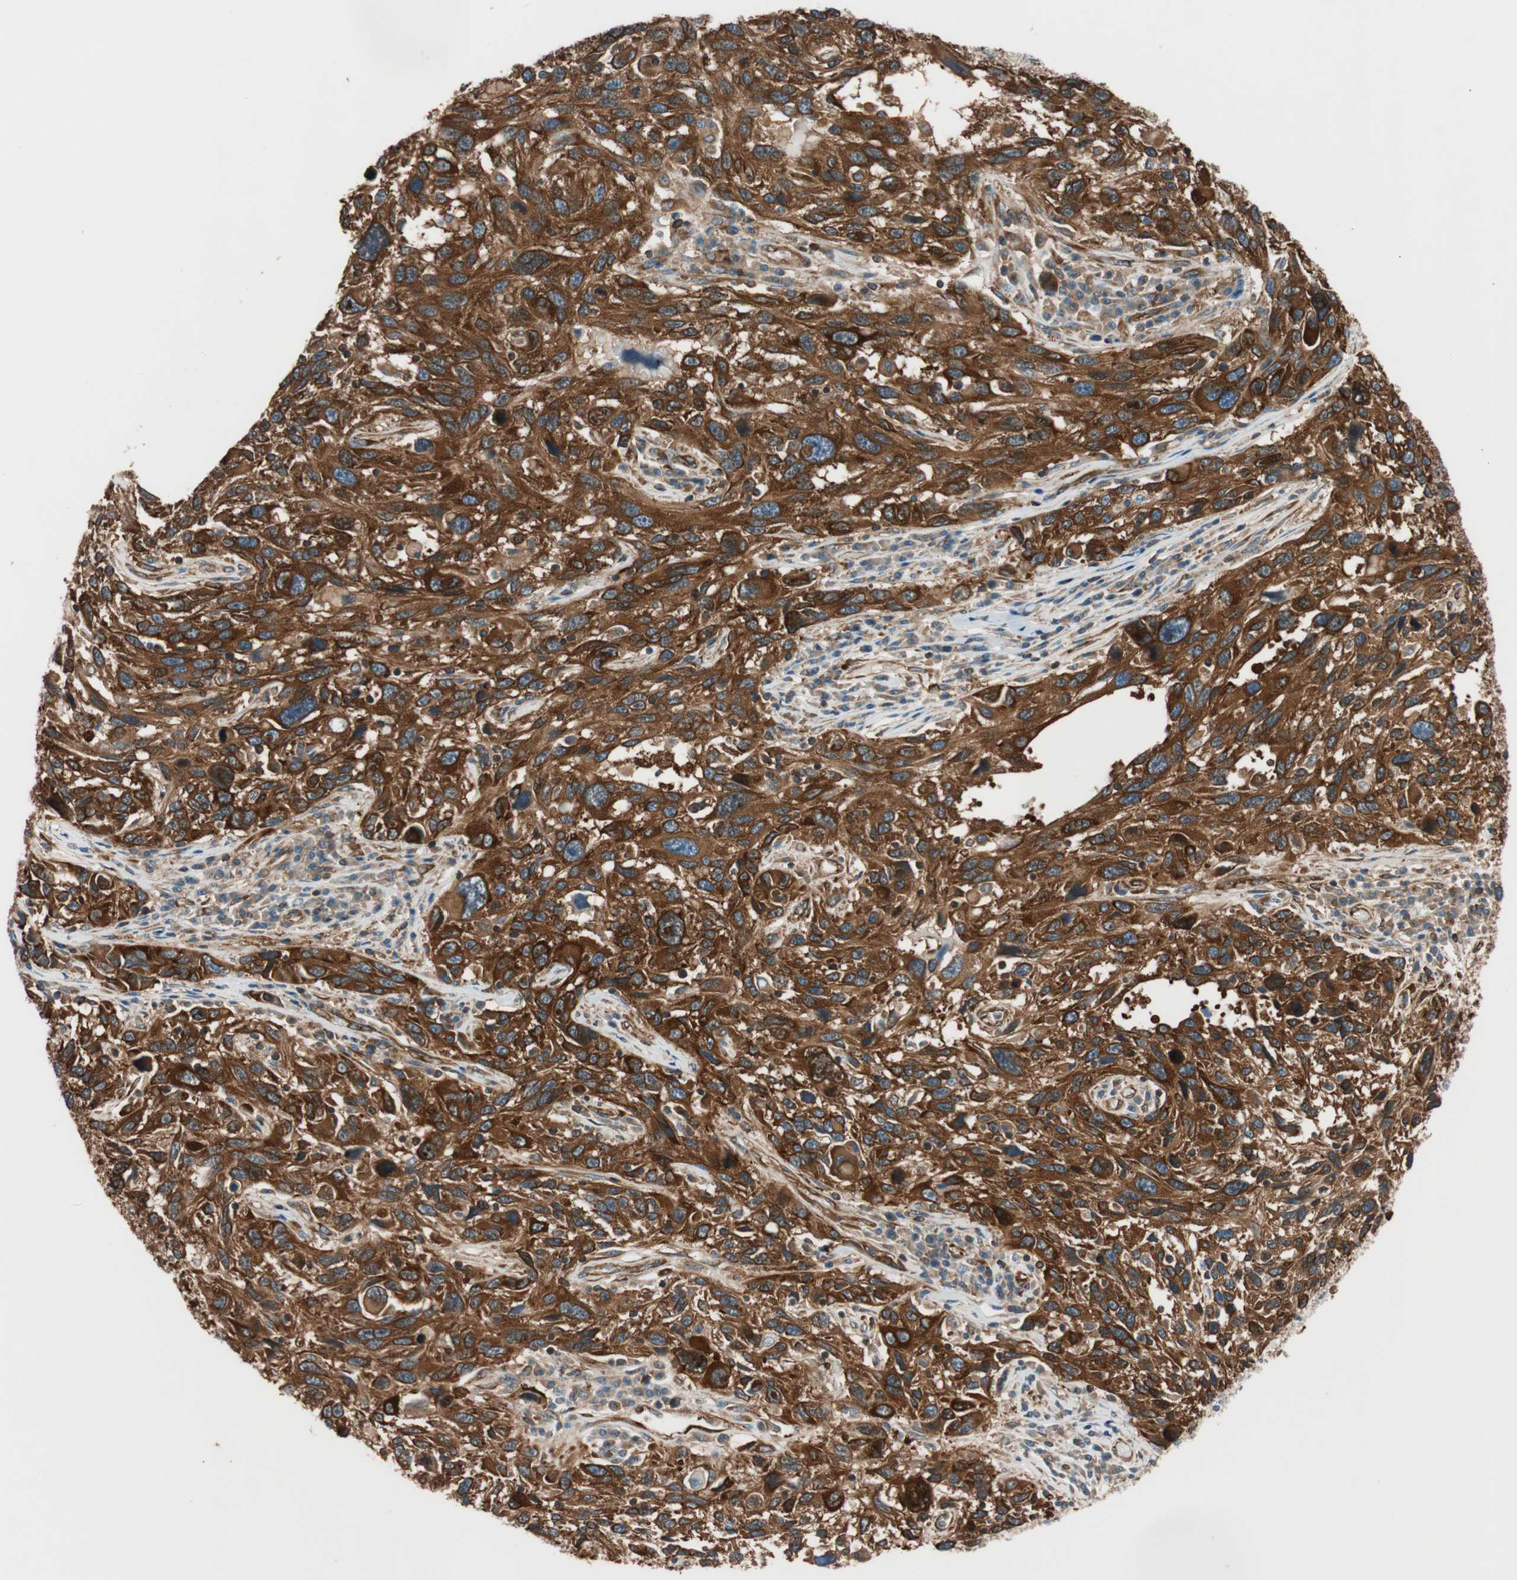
{"staining": {"intensity": "strong", "quantity": ">75%", "location": "cytoplasmic/membranous"}, "tissue": "melanoma", "cell_type": "Tumor cells", "image_type": "cancer", "snomed": [{"axis": "morphology", "description": "Malignant melanoma, NOS"}, {"axis": "topography", "description": "Skin"}], "caption": "Immunohistochemical staining of human malignant melanoma shows strong cytoplasmic/membranous protein expression in about >75% of tumor cells. The protein is shown in brown color, while the nuclei are stained blue.", "gene": "WASL", "patient": {"sex": "male", "age": 53}}